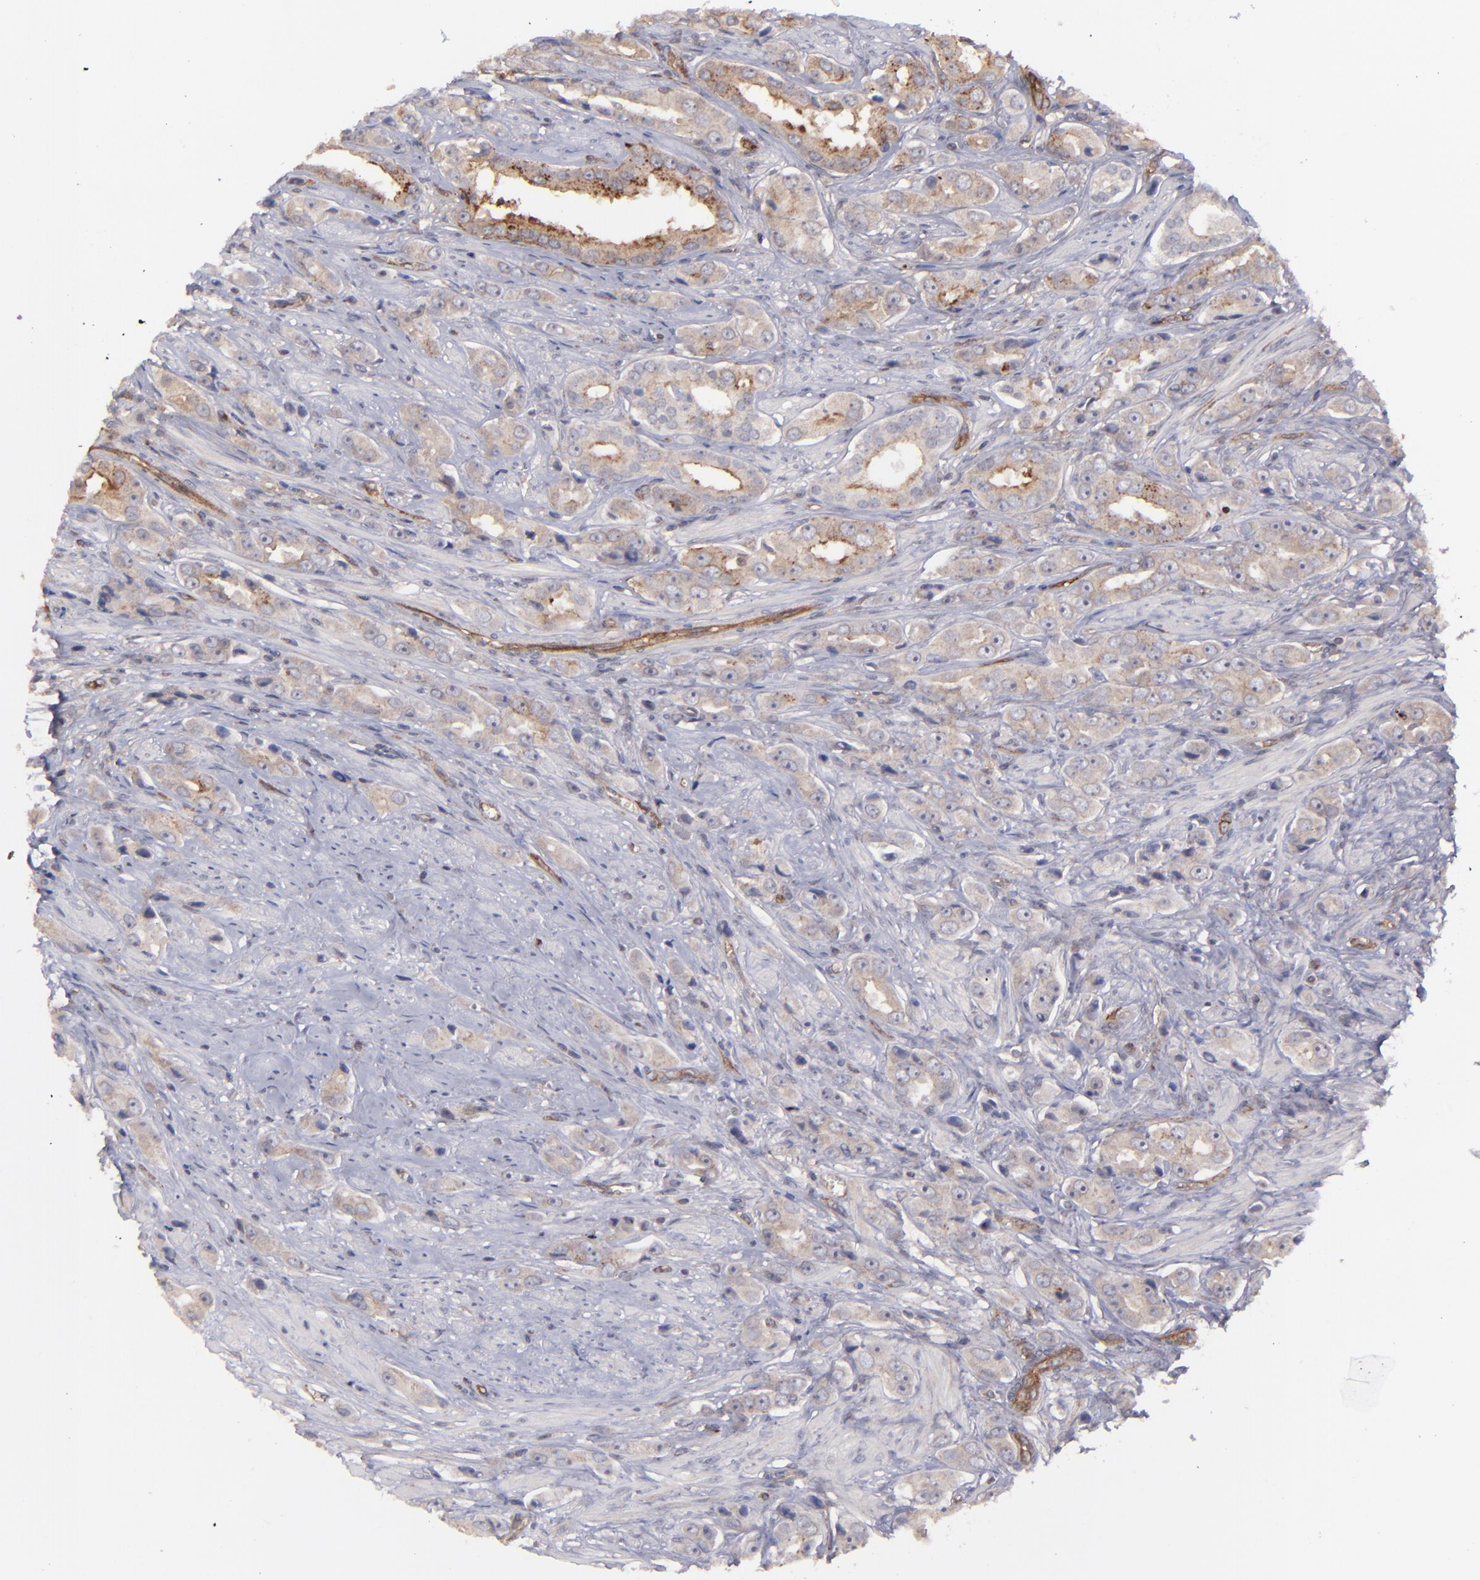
{"staining": {"intensity": "weak", "quantity": "25%-75%", "location": "cytoplasmic/membranous"}, "tissue": "prostate cancer", "cell_type": "Tumor cells", "image_type": "cancer", "snomed": [{"axis": "morphology", "description": "Adenocarcinoma, Medium grade"}, {"axis": "topography", "description": "Prostate"}], "caption": "Weak cytoplasmic/membranous protein staining is appreciated in about 25%-75% of tumor cells in adenocarcinoma (medium-grade) (prostate).", "gene": "ICAM1", "patient": {"sex": "male", "age": 53}}